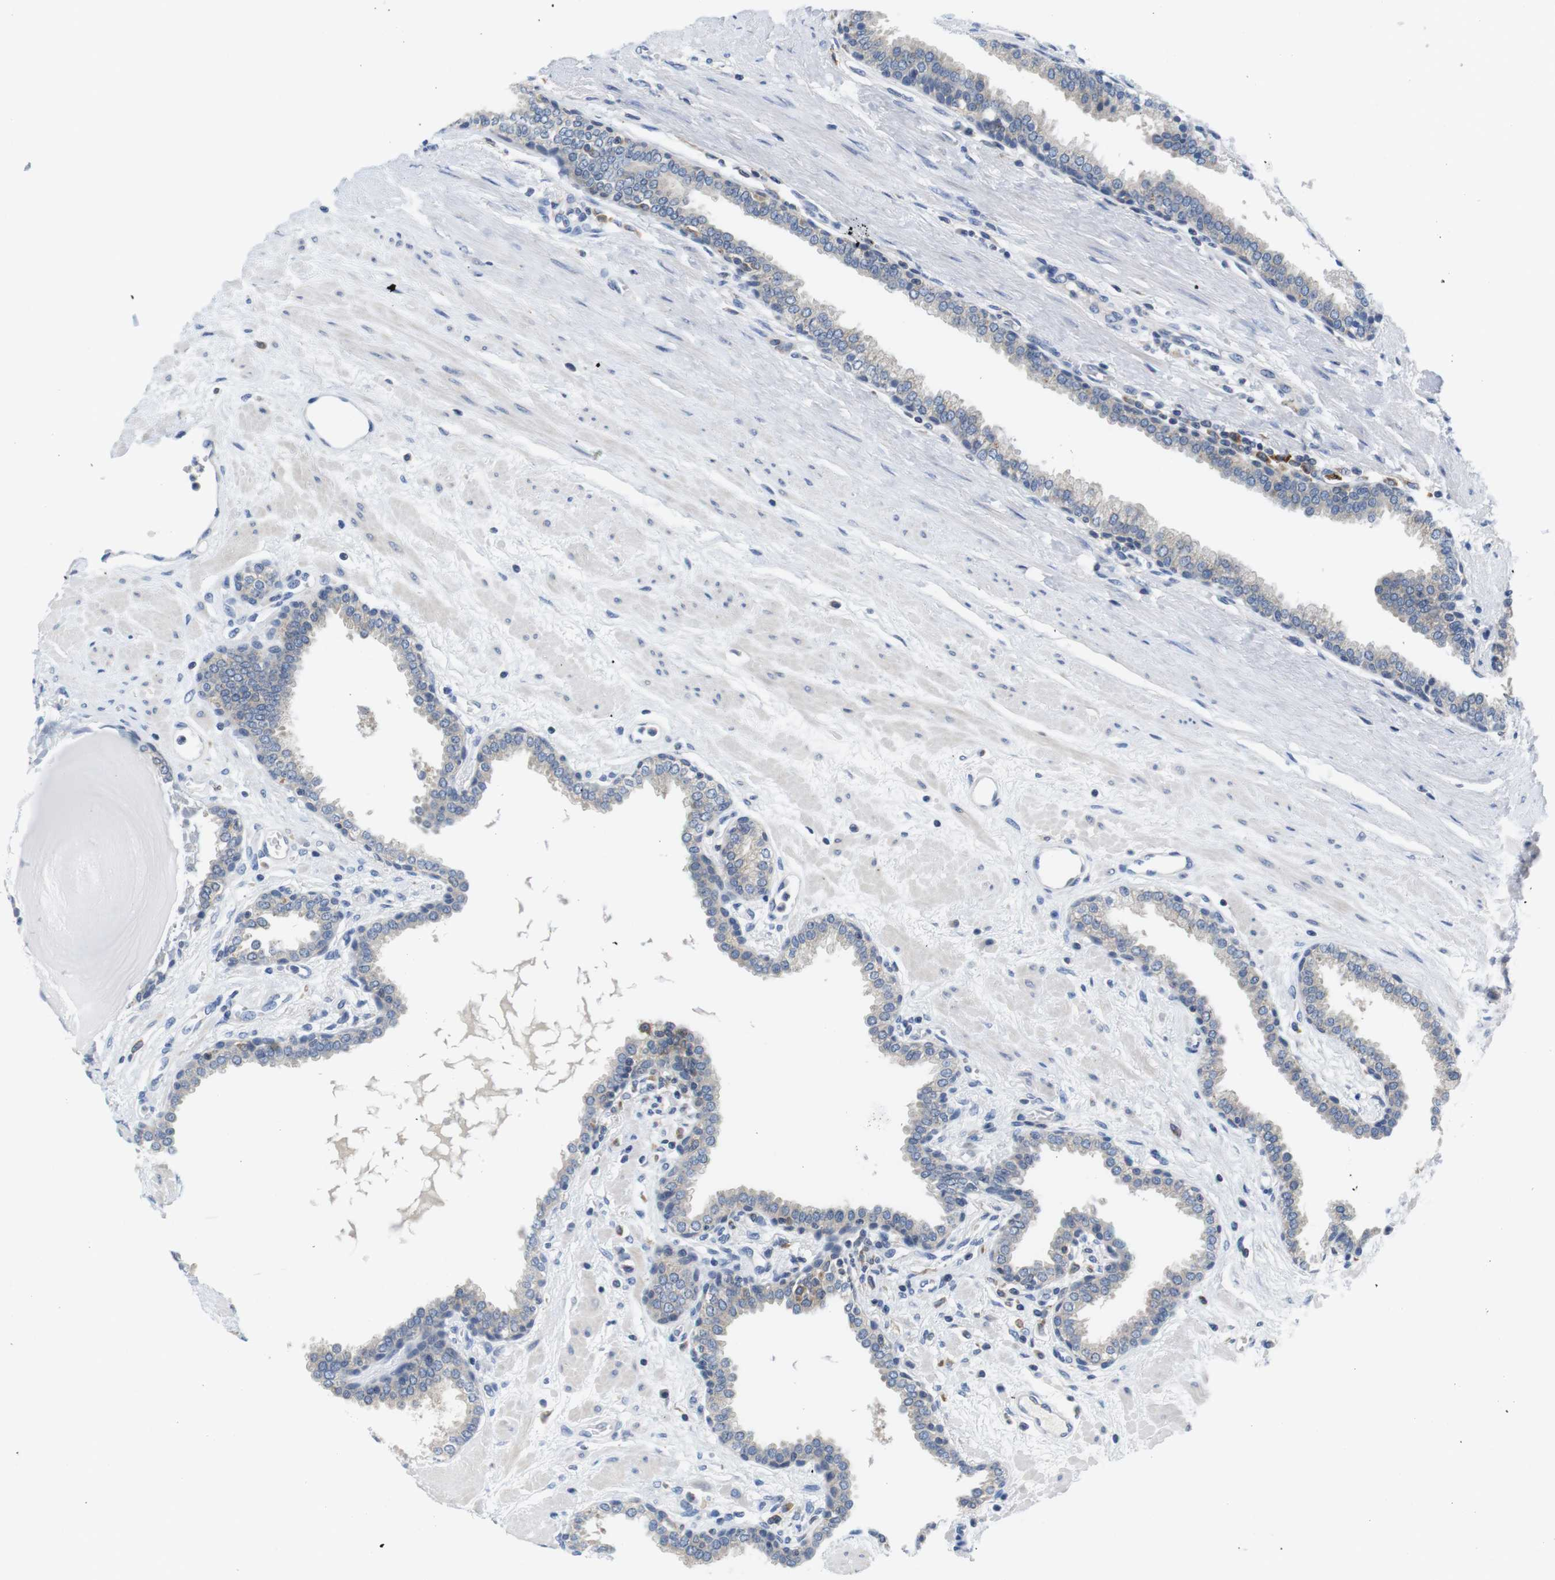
{"staining": {"intensity": "negative", "quantity": "none", "location": "none"}, "tissue": "prostate", "cell_type": "Glandular cells", "image_type": "normal", "snomed": [{"axis": "morphology", "description": "Normal tissue, NOS"}, {"axis": "topography", "description": "Prostate"}], "caption": "Normal prostate was stained to show a protein in brown. There is no significant expression in glandular cells. (Immunohistochemistry, brightfield microscopy, high magnification).", "gene": "CNGA2", "patient": {"sex": "male", "age": 51}}